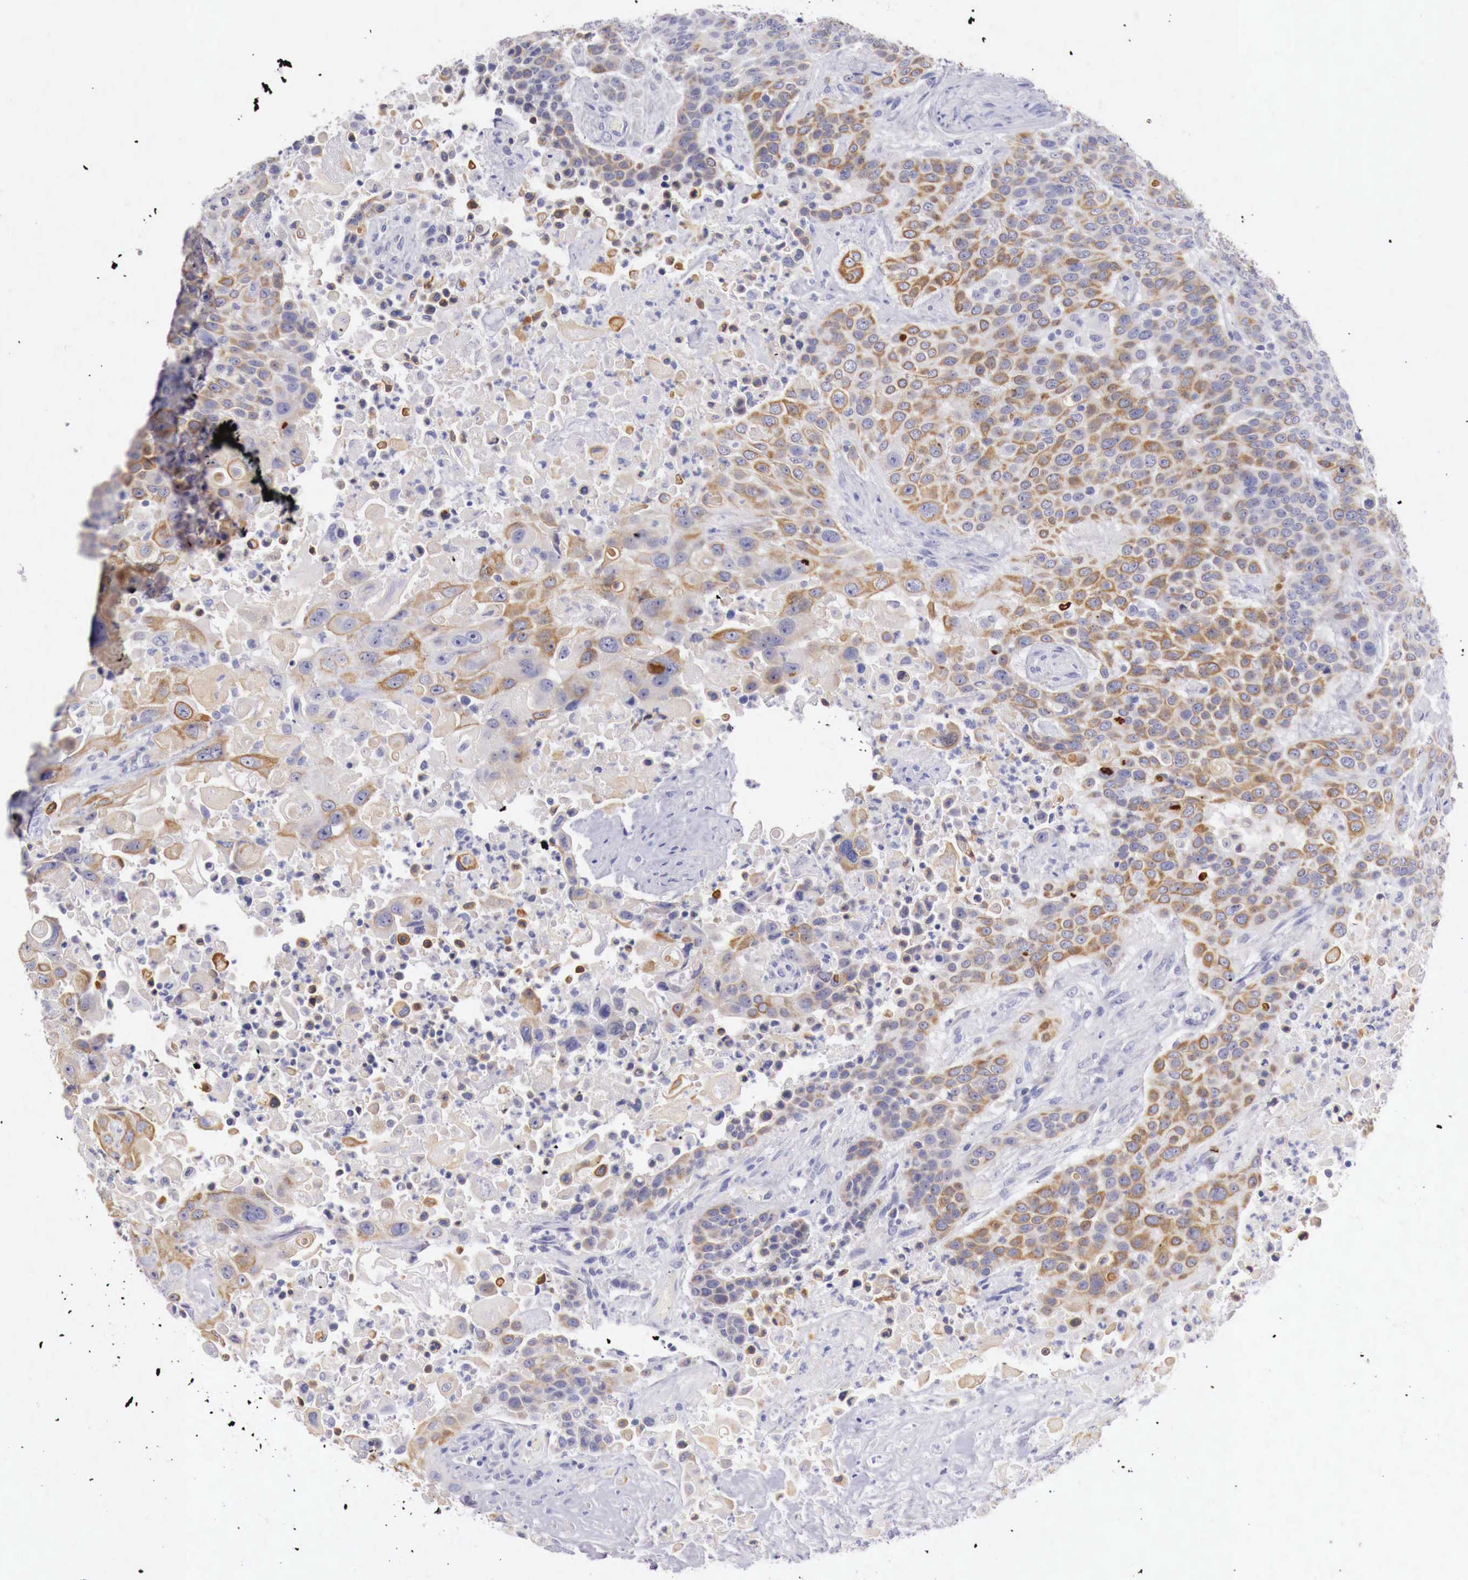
{"staining": {"intensity": "moderate", "quantity": "25%-75%", "location": "cytoplasmic/membranous"}, "tissue": "urothelial cancer", "cell_type": "Tumor cells", "image_type": "cancer", "snomed": [{"axis": "morphology", "description": "Urothelial carcinoma, High grade"}, {"axis": "topography", "description": "Urinary bladder"}], "caption": "An image of human high-grade urothelial carcinoma stained for a protein shows moderate cytoplasmic/membranous brown staining in tumor cells.", "gene": "NREP", "patient": {"sex": "male", "age": 74}}